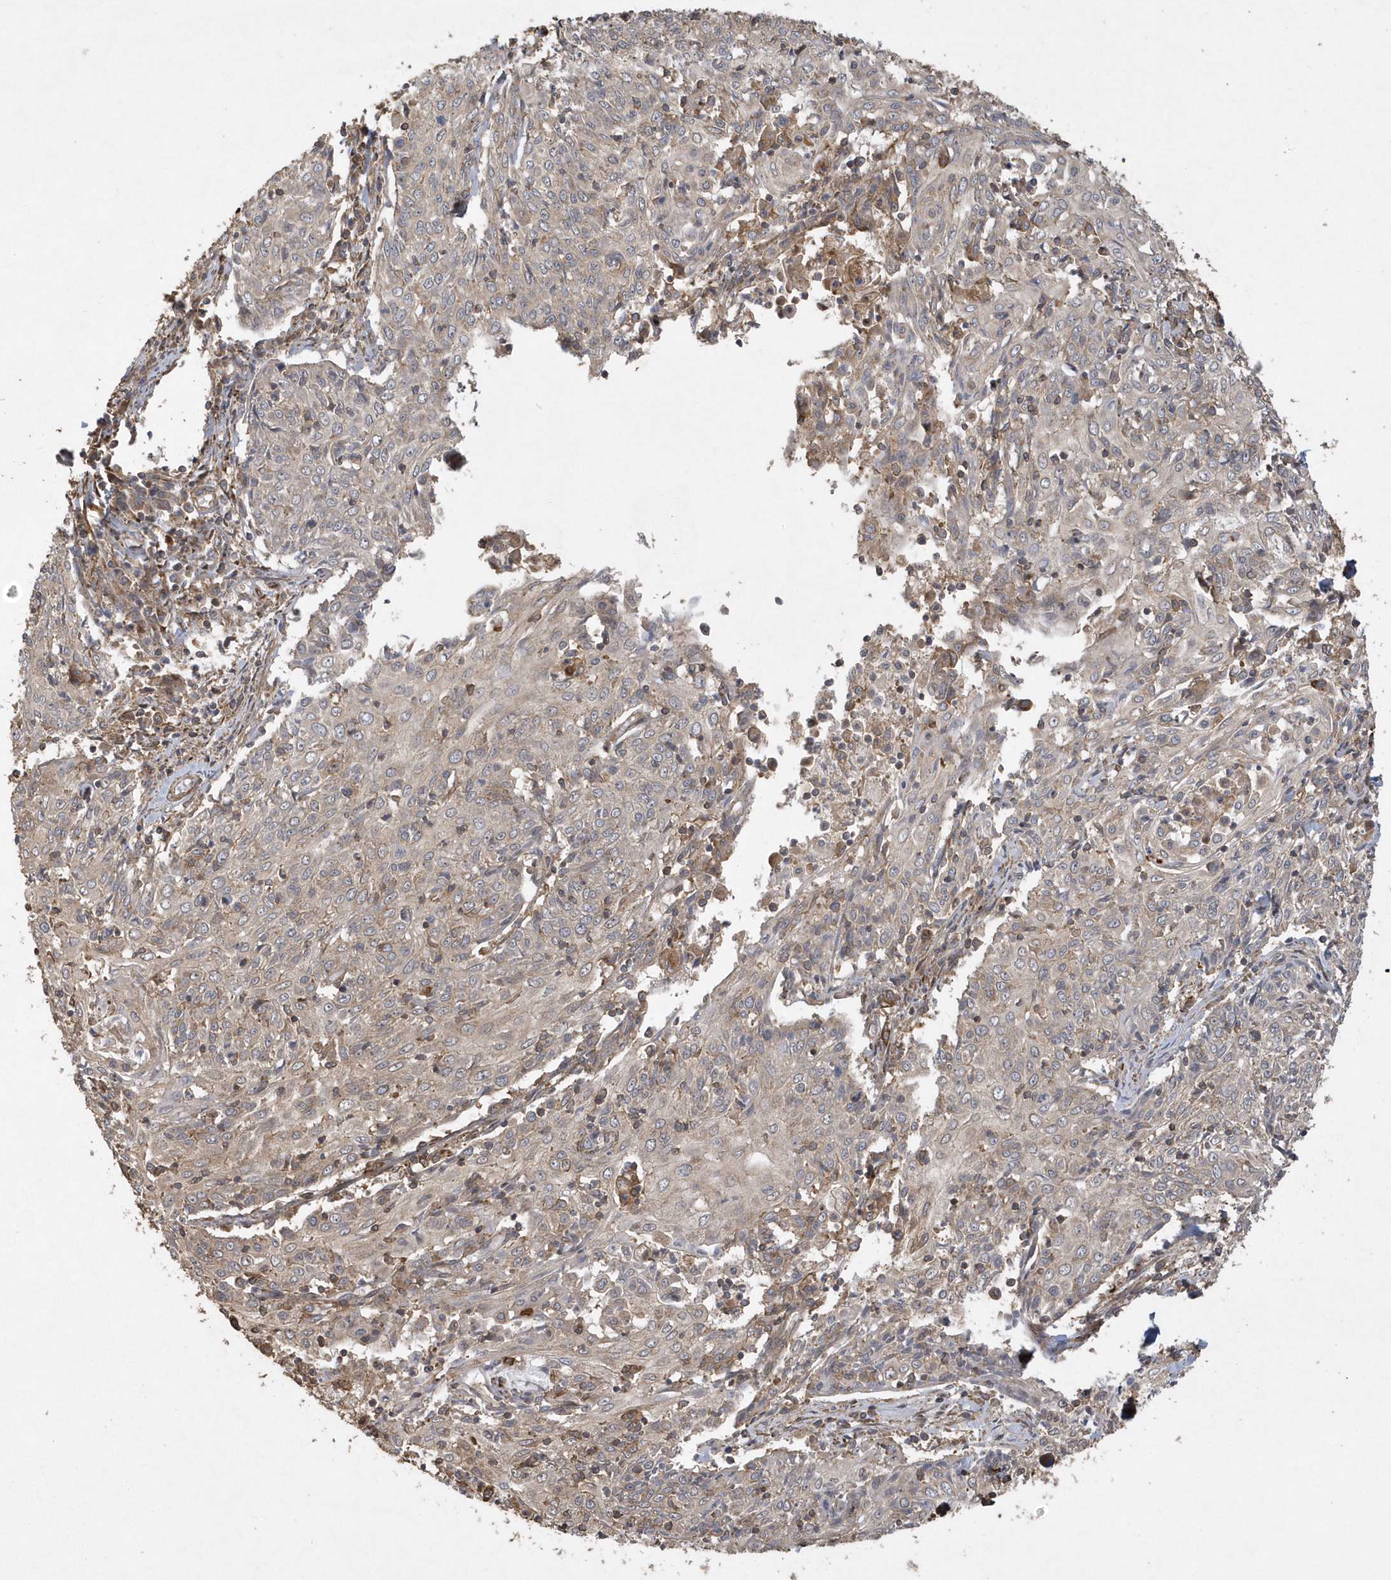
{"staining": {"intensity": "negative", "quantity": "none", "location": "none"}, "tissue": "cervical cancer", "cell_type": "Tumor cells", "image_type": "cancer", "snomed": [{"axis": "morphology", "description": "Squamous cell carcinoma, NOS"}, {"axis": "topography", "description": "Cervix"}], "caption": "This is an IHC image of human squamous cell carcinoma (cervical). There is no staining in tumor cells.", "gene": "SENP8", "patient": {"sex": "female", "age": 48}}